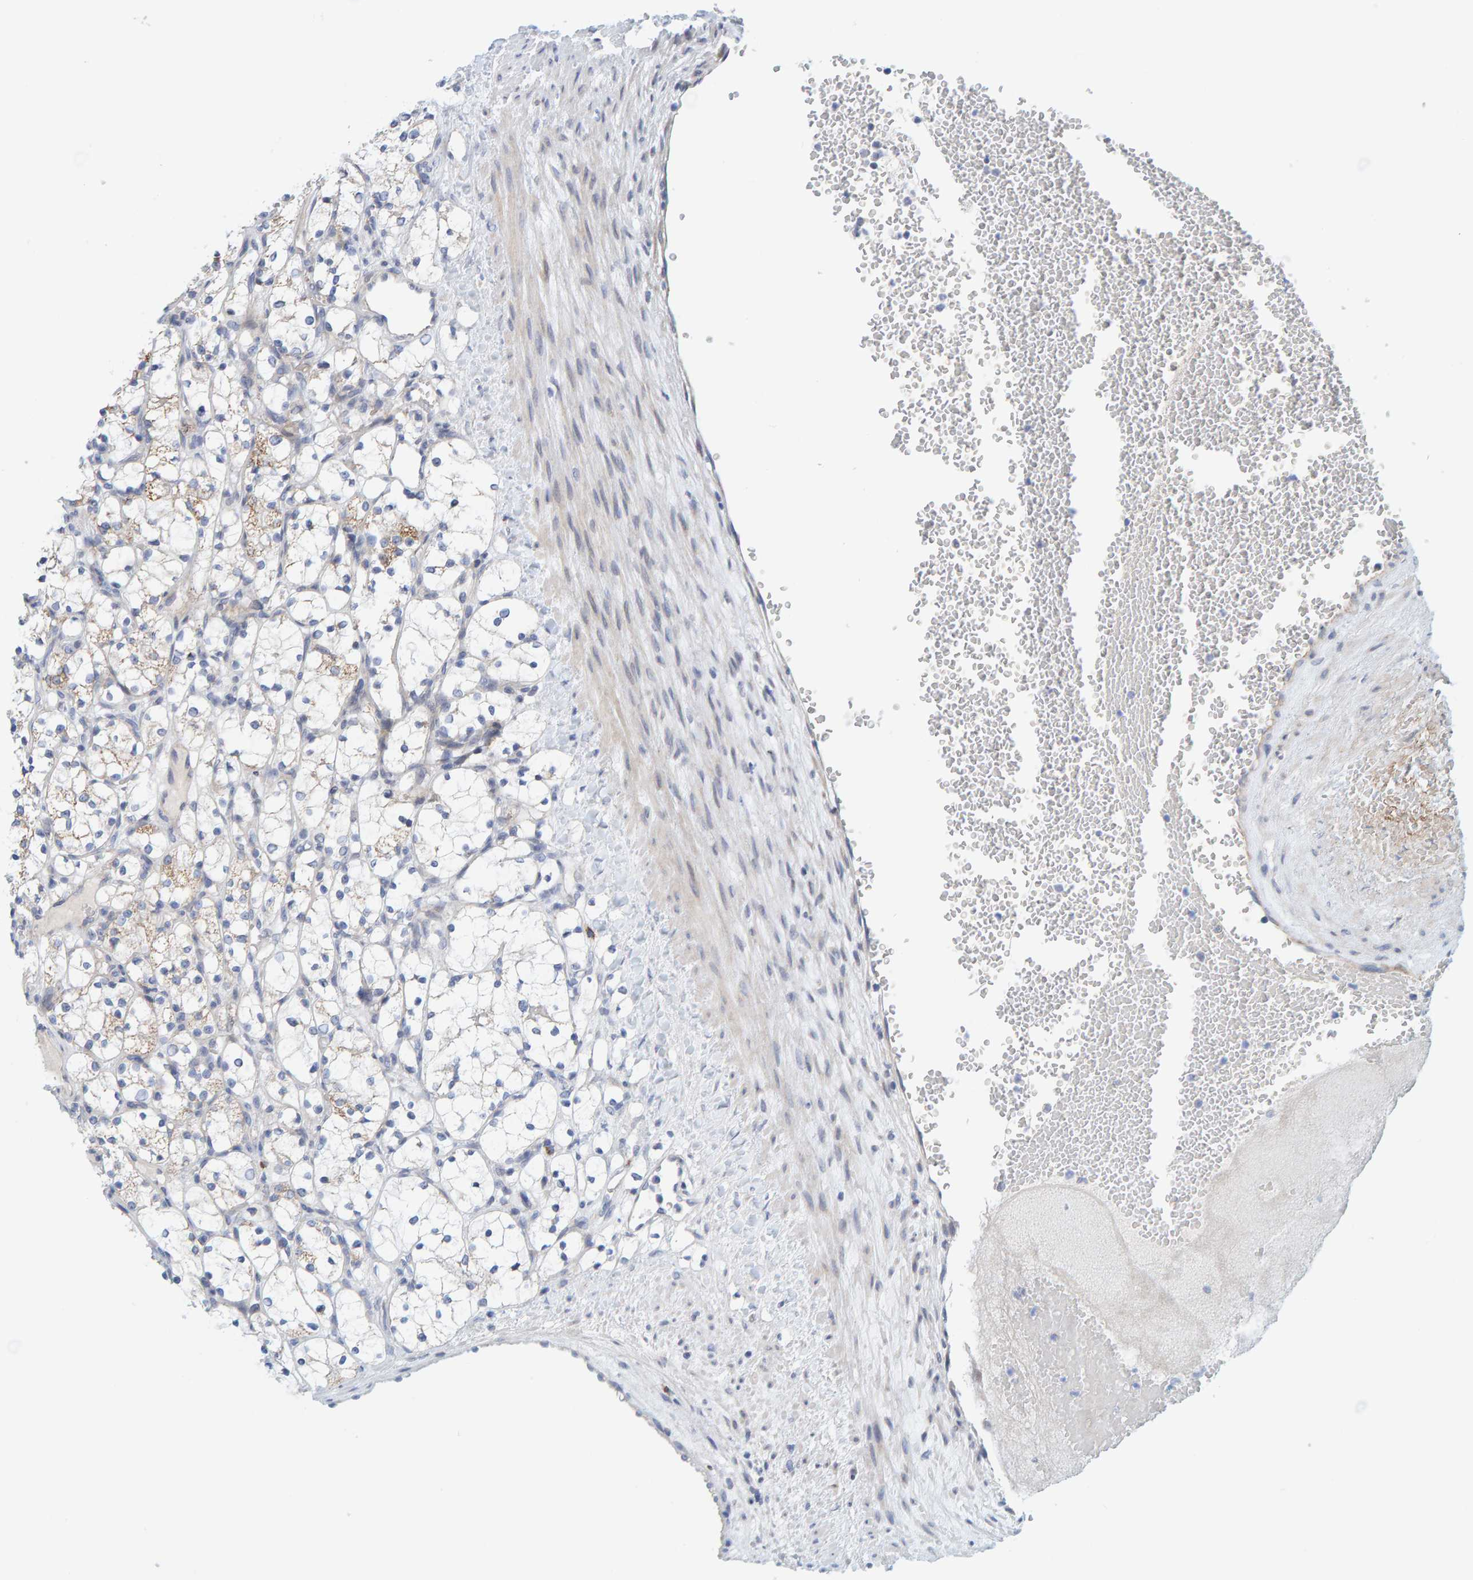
{"staining": {"intensity": "weak", "quantity": "<25%", "location": "cytoplasmic/membranous"}, "tissue": "renal cancer", "cell_type": "Tumor cells", "image_type": "cancer", "snomed": [{"axis": "morphology", "description": "Adenocarcinoma, NOS"}, {"axis": "topography", "description": "Kidney"}], "caption": "Renal cancer (adenocarcinoma) was stained to show a protein in brown. There is no significant positivity in tumor cells. (DAB (3,3'-diaminobenzidine) IHC with hematoxylin counter stain).", "gene": "ZC3H3", "patient": {"sex": "female", "age": 69}}